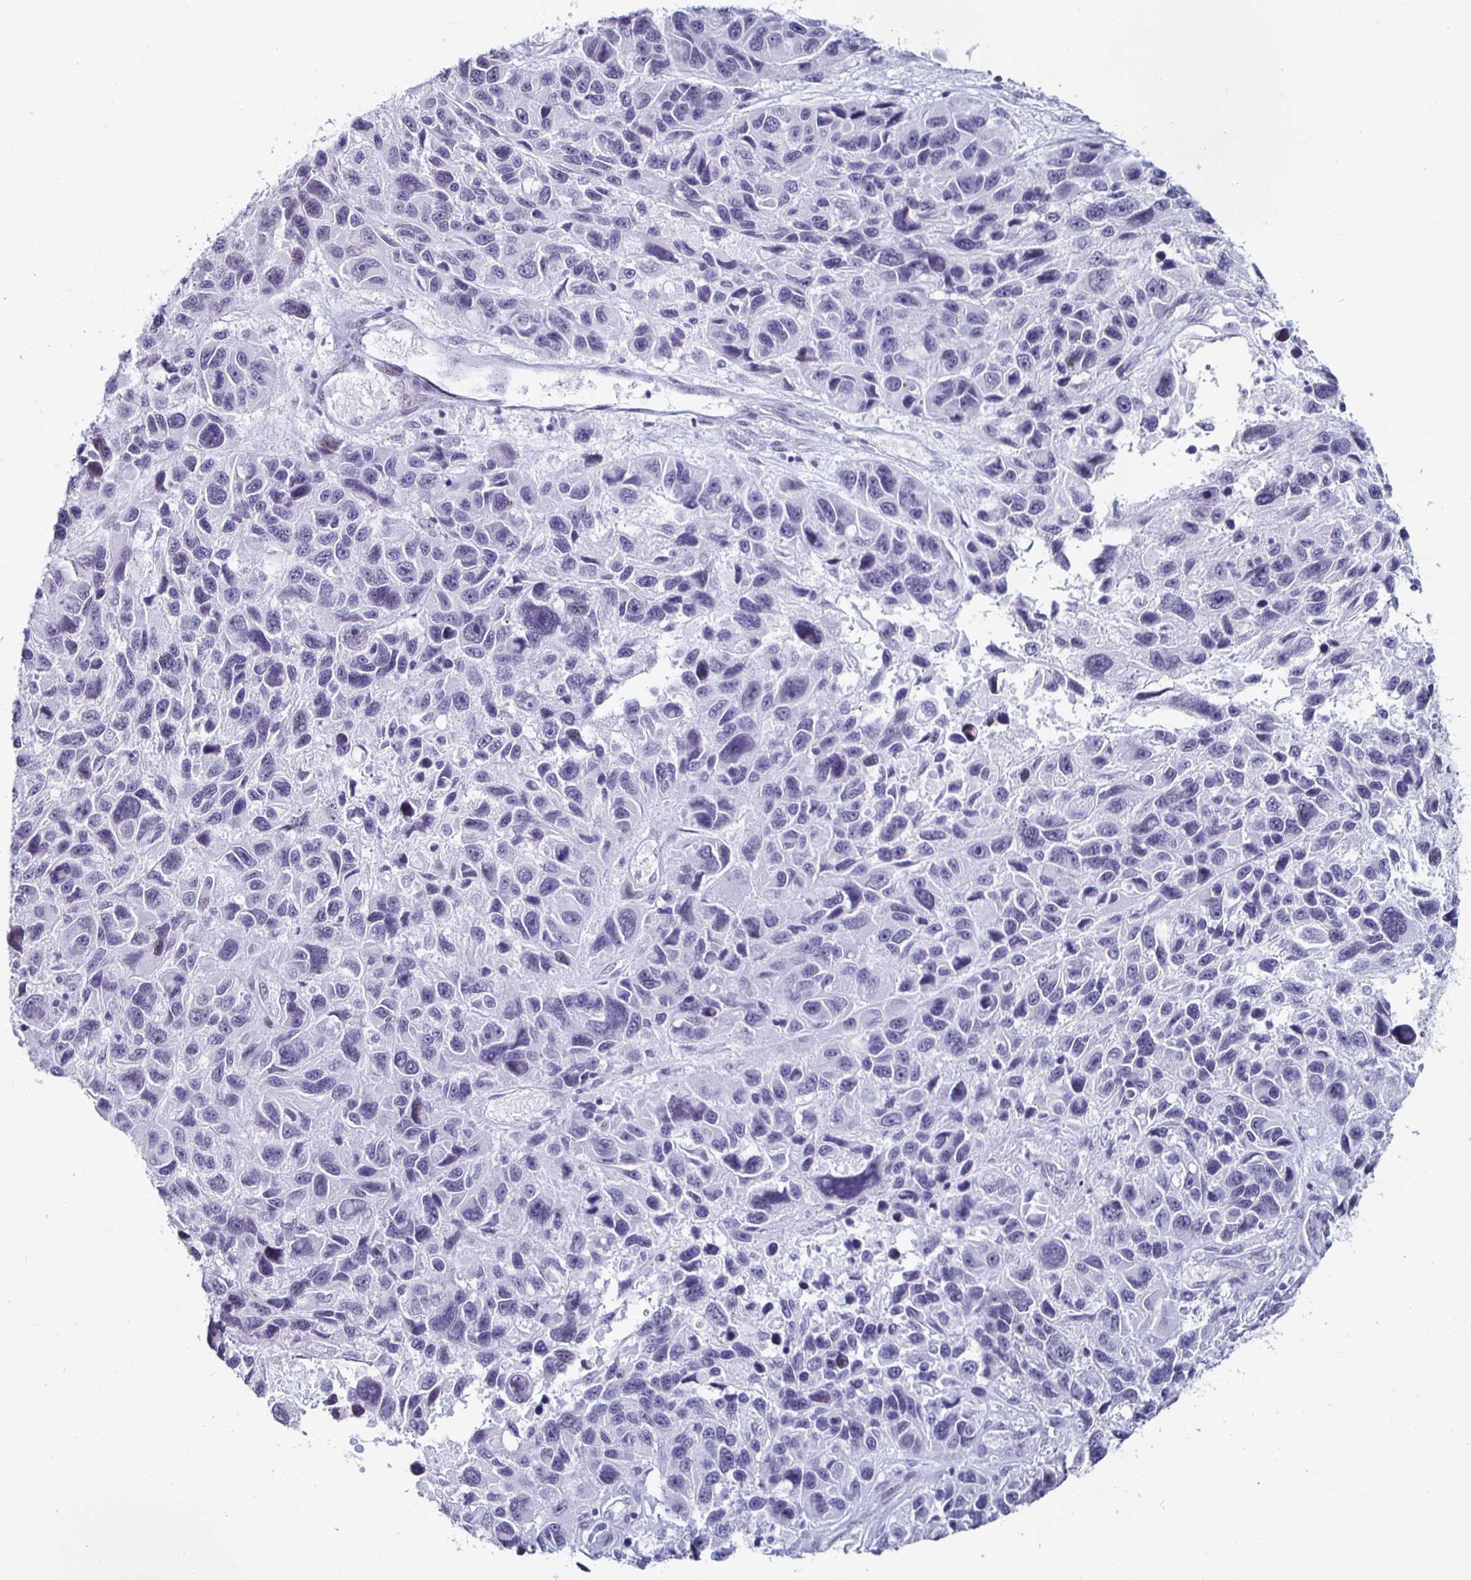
{"staining": {"intensity": "negative", "quantity": "none", "location": "none"}, "tissue": "melanoma", "cell_type": "Tumor cells", "image_type": "cancer", "snomed": [{"axis": "morphology", "description": "Malignant melanoma, NOS"}, {"axis": "topography", "description": "Skin"}], "caption": "Melanoma was stained to show a protein in brown. There is no significant staining in tumor cells. (Brightfield microscopy of DAB immunohistochemistry (IHC) at high magnification).", "gene": "KRT4", "patient": {"sex": "male", "age": 53}}